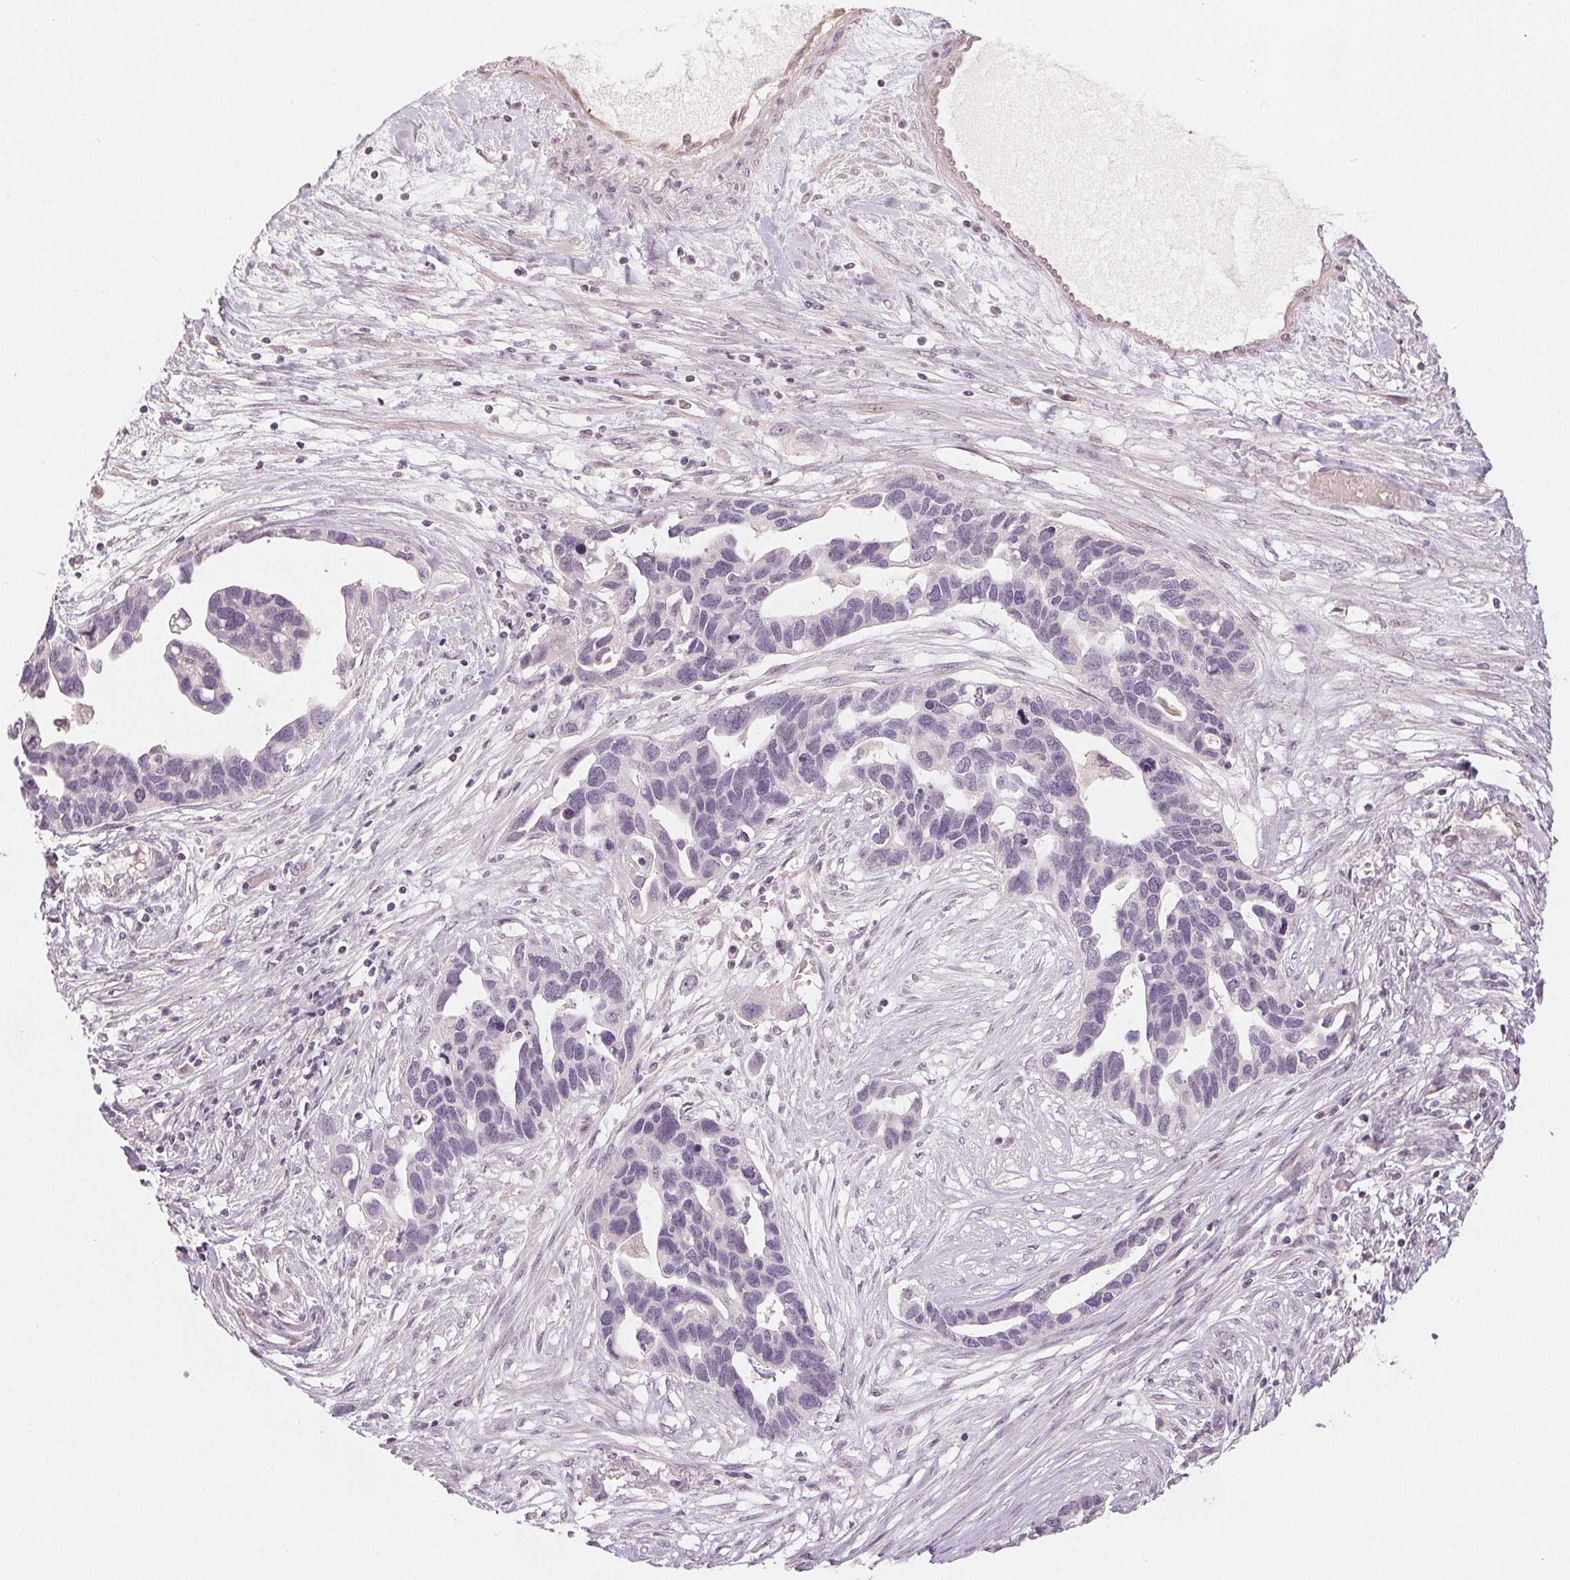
{"staining": {"intensity": "negative", "quantity": "none", "location": "none"}, "tissue": "ovarian cancer", "cell_type": "Tumor cells", "image_type": "cancer", "snomed": [{"axis": "morphology", "description": "Cystadenocarcinoma, serous, NOS"}, {"axis": "topography", "description": "Ovary"}], "caption": "IHC image of neoplastic tissue: human ovarian cancer stained with DAB (3,3'-diaminobenzidine) reveals no significant protein positivity in tumor cells. The staining was performed using DAB to visualize the protein expression in brown, while the nuclei were stained in blue with hematoxylin (Magnification: 20x).", "gene": "ZBBX", "patient": {"sex": "female", "age": 54}}